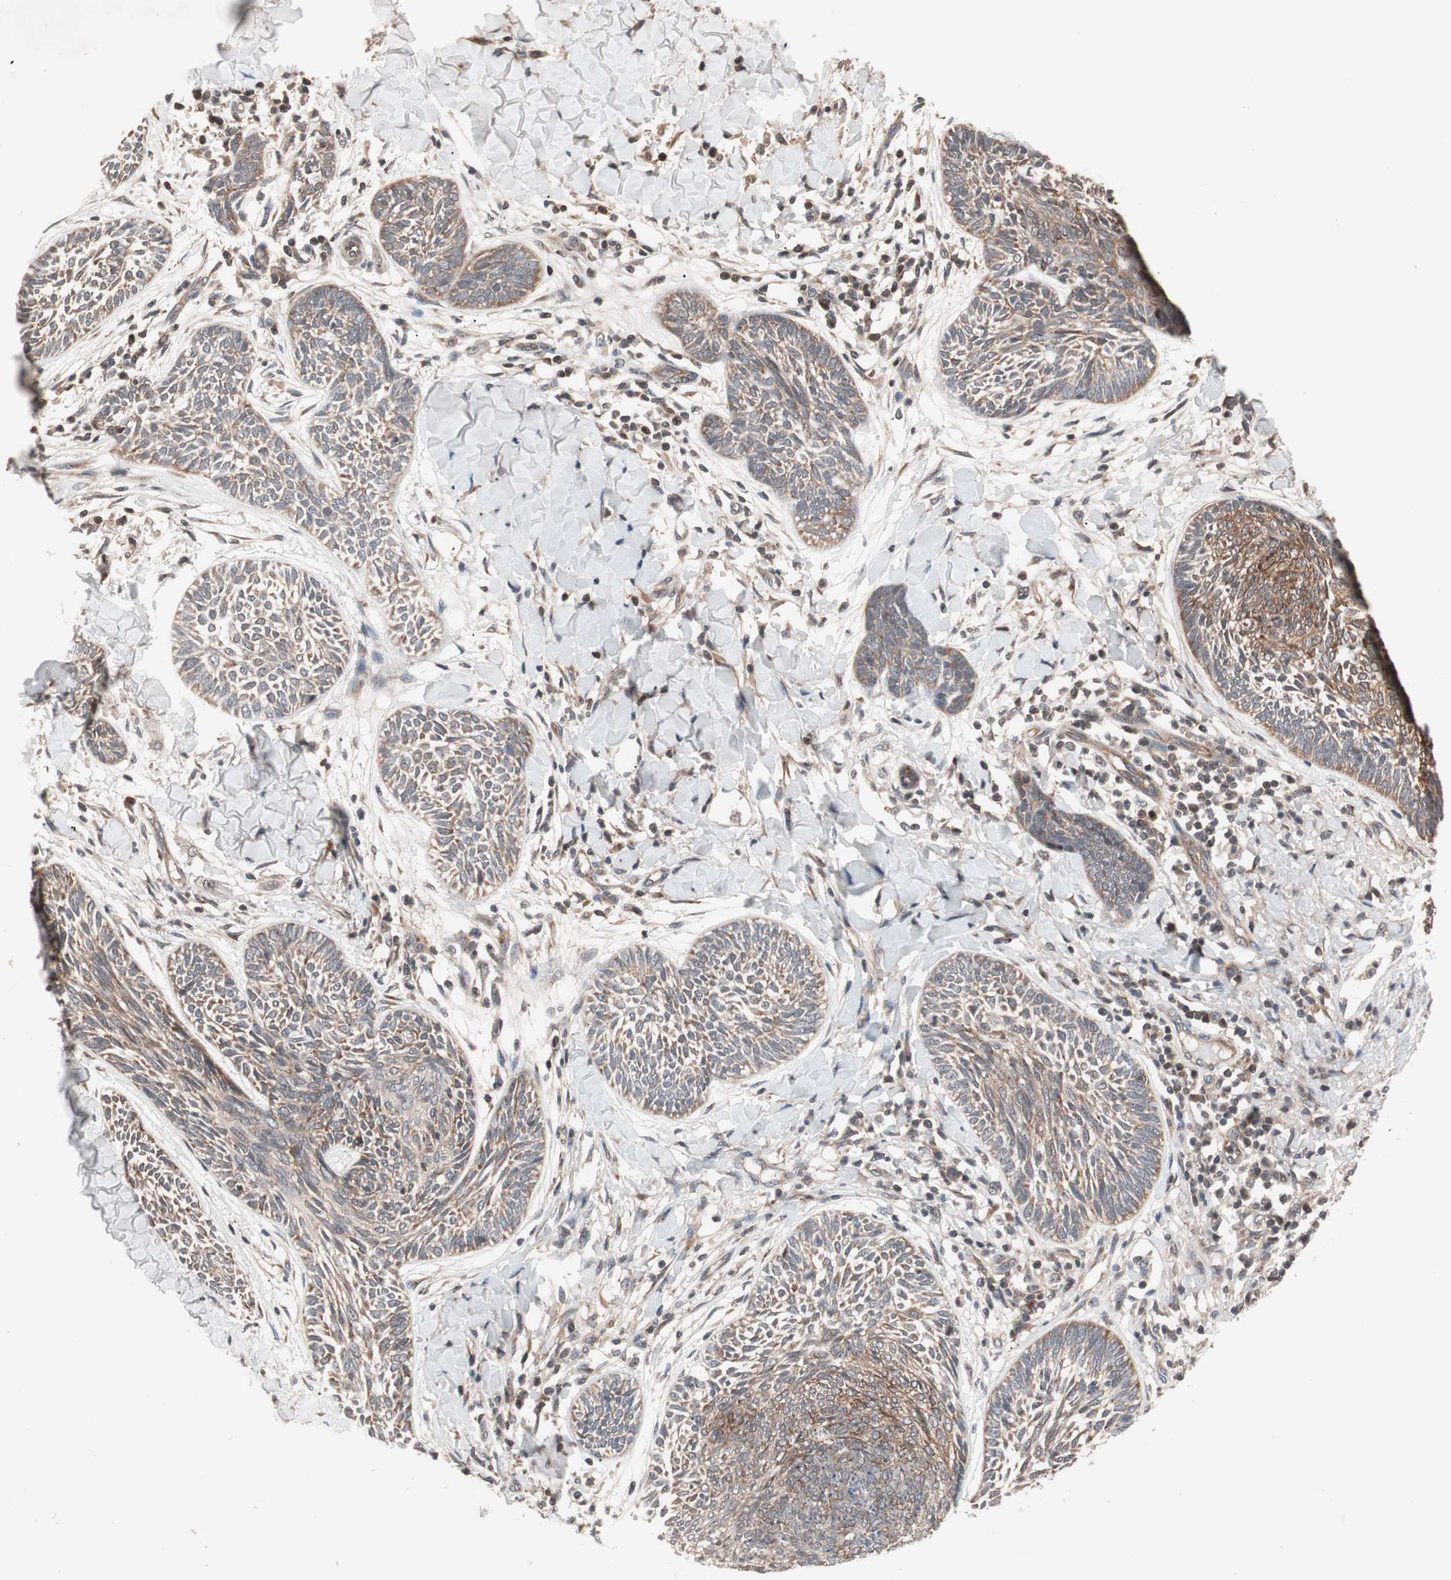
{"staining": {"intensity": "weak", "quantity": "25%-75%", "location": "cytoplasmic/membranous"}, "tissue": "skin cancer", "cell_type": "Tumor cells", "image_type": "cancer", "snomed": [{"axis": "morphology", "description": "Papilloma, NOS"}, {"axis": "morphology", "description": "Basal cell carcinoma"}, {"axis": "topography", "description": "Skin"}], "caption": "A histopathology image of skin cancer stained for a protein shows weak cytoplasmic/membranous brown staining in tumor cells.", "gene": "IRS1", "patient": {"sex": "male", "age": 87}}